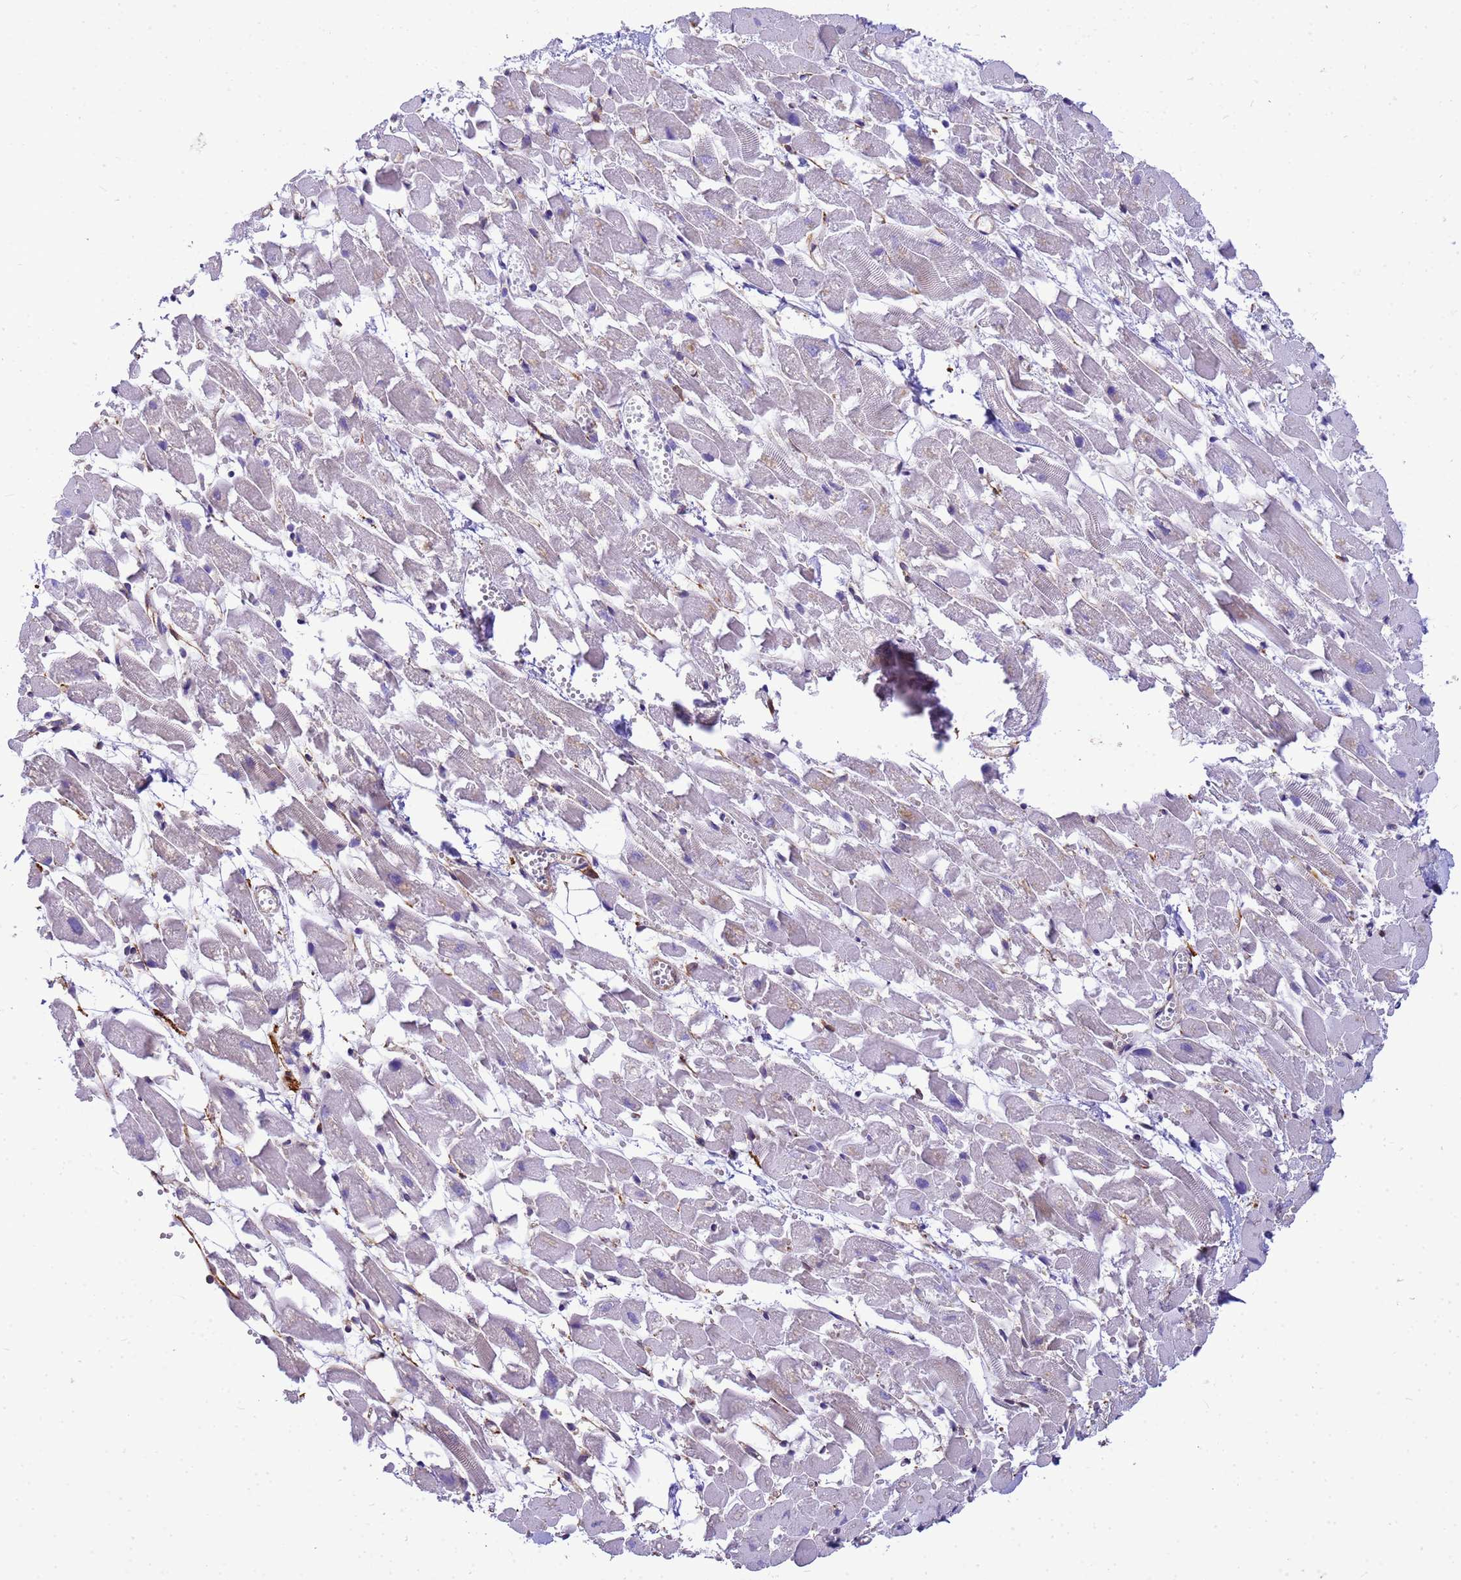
{"staining": {"intensity": "negative", "quantity": "none", "location": "none"}, "tissue": "heart muscle", "cell_type": "Cardiomyocytes", "image_type": "normal", "snomed": [{"axis": "morphology", "description": "Normal tissue, NOS"}, {"axis": "topography", "description": "Heart"}], "caption": "Immunohistochemistry micrograph of normal heart muscle stained for a protein (brown), which shows no staining in cardiomyocytes.", "gene": "ENSG00000198211", "patient": {"sex": "female", "age": 64}}